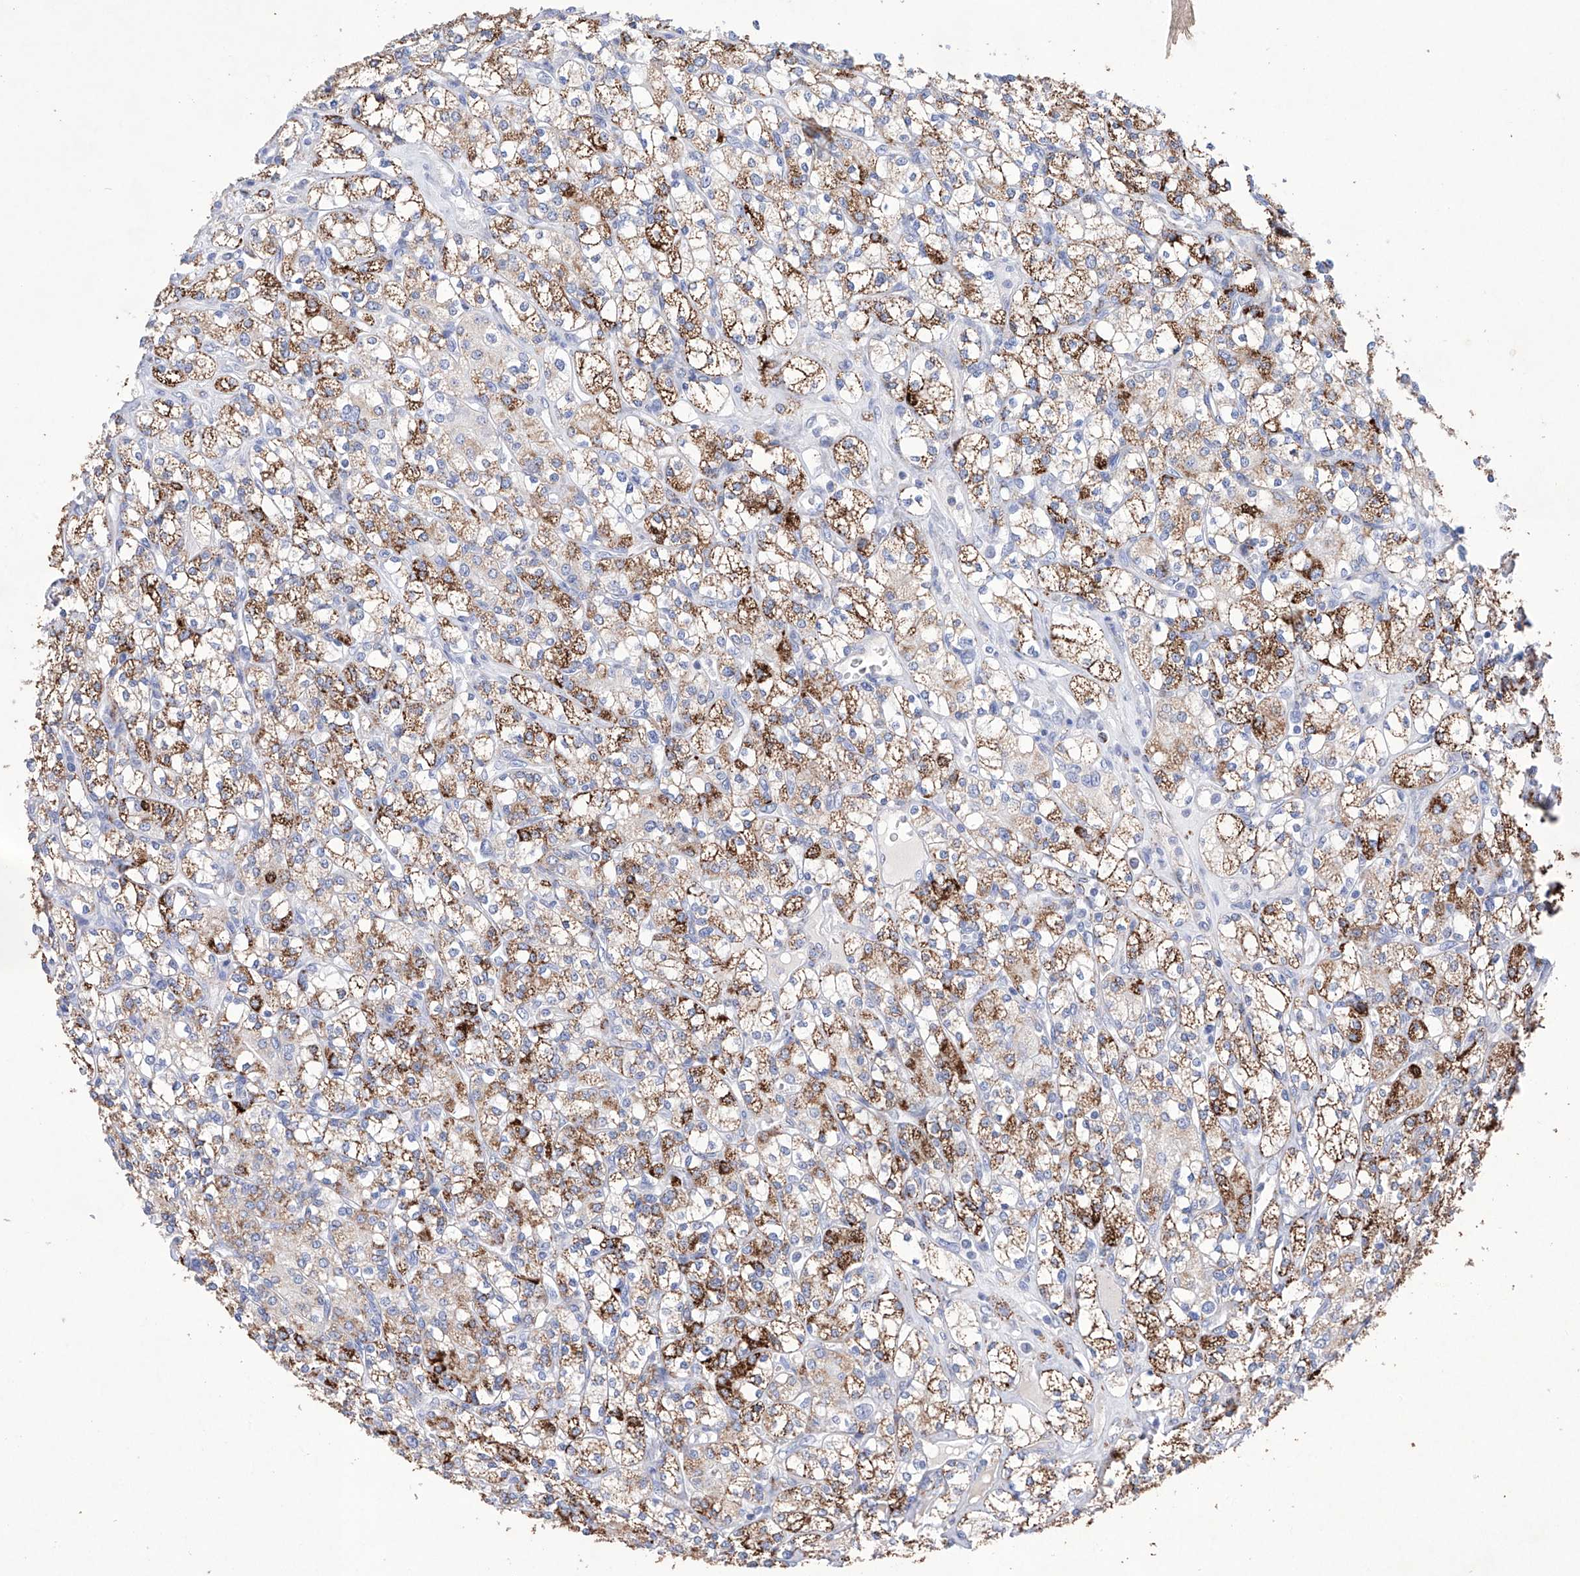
{"staining": {"intensity": "strong", "quantity": "25%-75%", "location": "cytoplasmic/membranous"}, "tissue": "renal cancer", "cell_type": "Tumor cells", "image_type": "cancer", "snomed": [{"axis": "morphology", "description": "Adenocarcinoma, NOS"}, {"axis": "topography", "description": "Kidney"}], "caption": "Protein positivity by immunohistochemistry (IHC) displays strong cytoplasmic/membranous expression in about 25%-75% of tumor cells in renal cancer (adenocarcinoma).", "gene": "NRROS", "patient": {"sex": "male", "age": 77}}